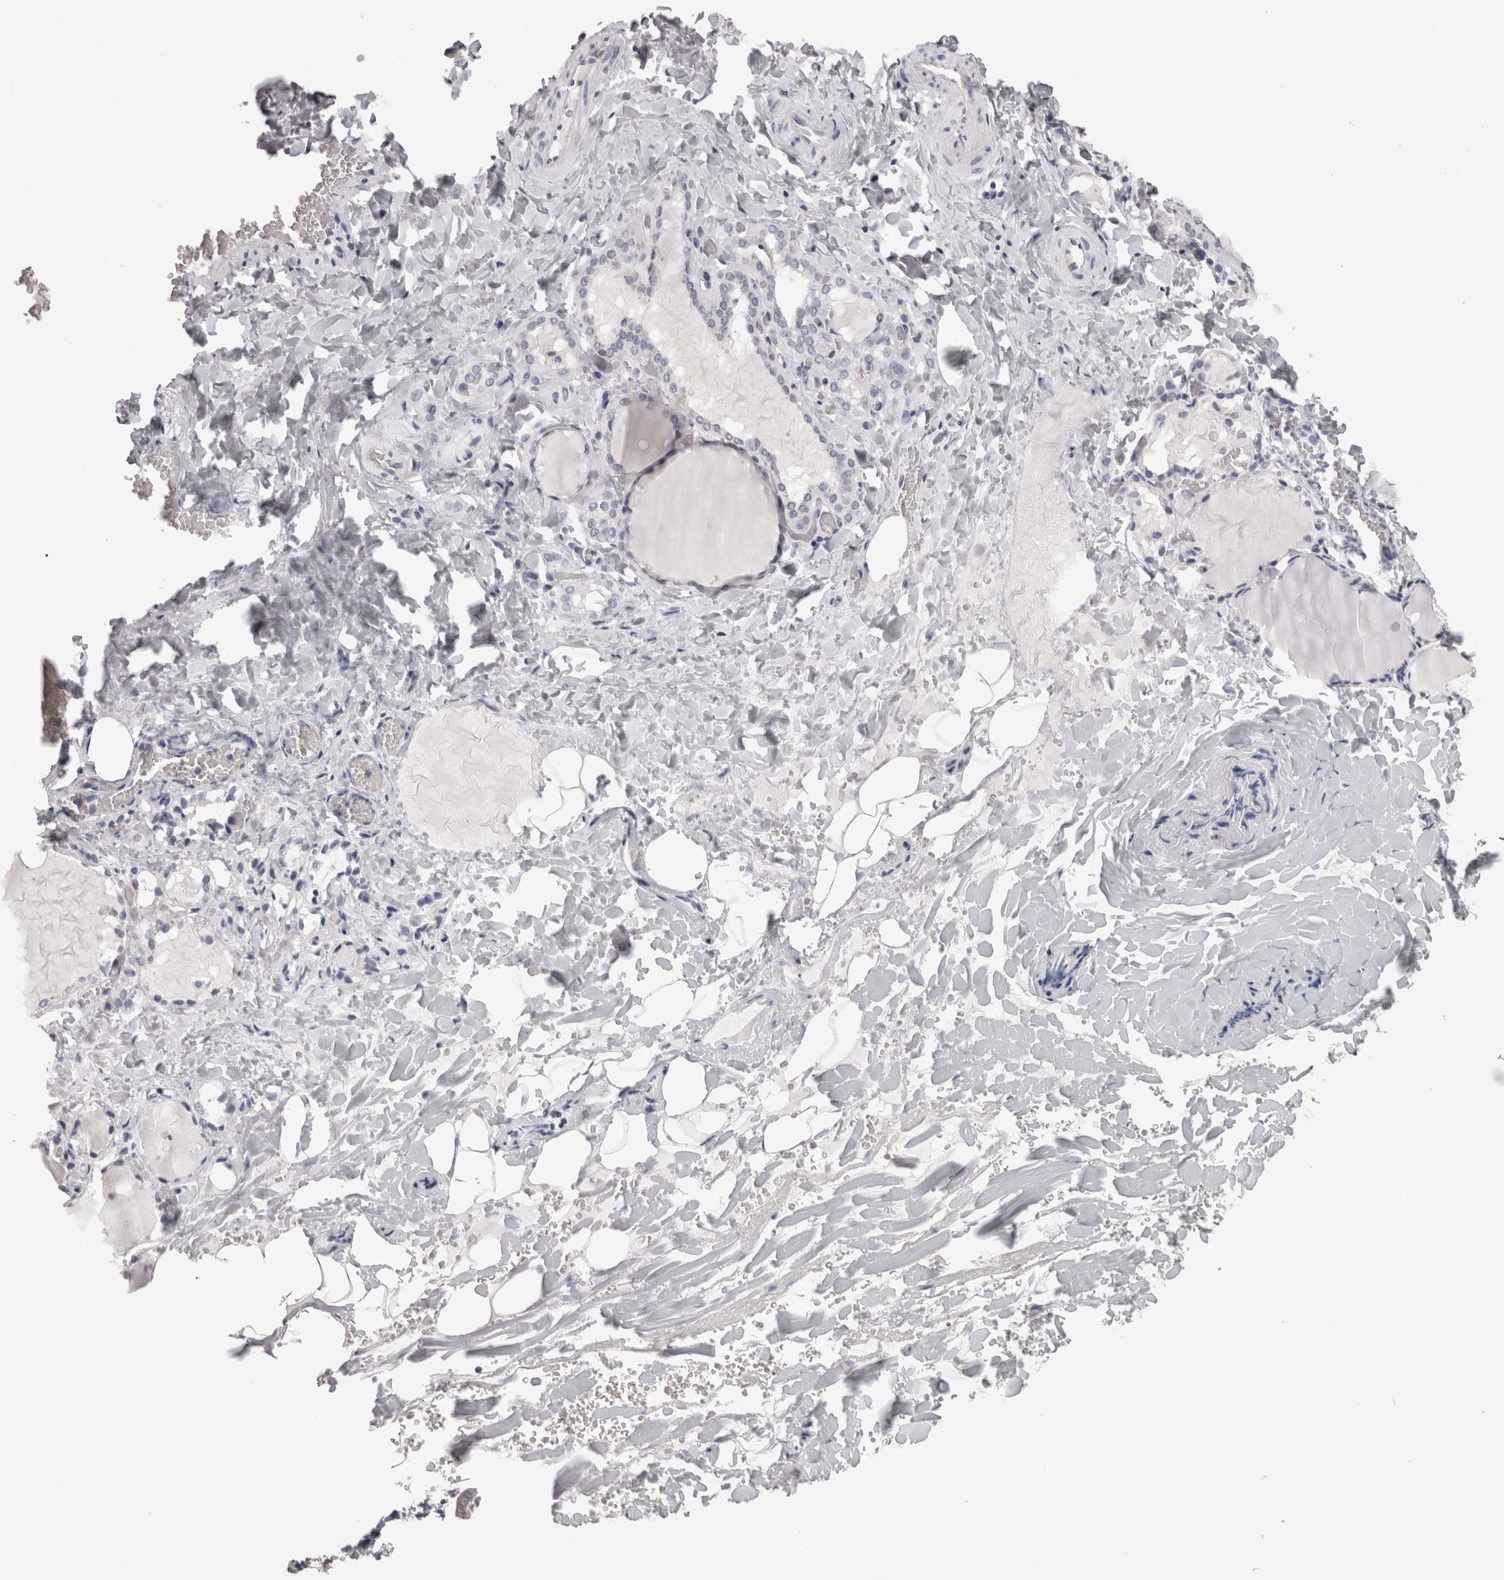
{"staining": {"intensity": "negative", "quantity": "none", "location": "none"}, "tissue": "thyroid gland", "cell_type": "Glandular cells", "image_type": "normal", "snomed": [{"axis": "morphology", "description": "Normal tissue, NOS"}, {"axis": "topography", "description": "Thyroid gland"}], "caption": "Protein analysis of benign thyroid gland exhibits no significant expression in glandular cells. The staining is performed using DAB (3,3'-diaminobenzidine) brown chromogen with nuclei counter-stained in using hematoxylin.", "gene": "LYZL6", "patient": {"sex": "female", "age": 22}}